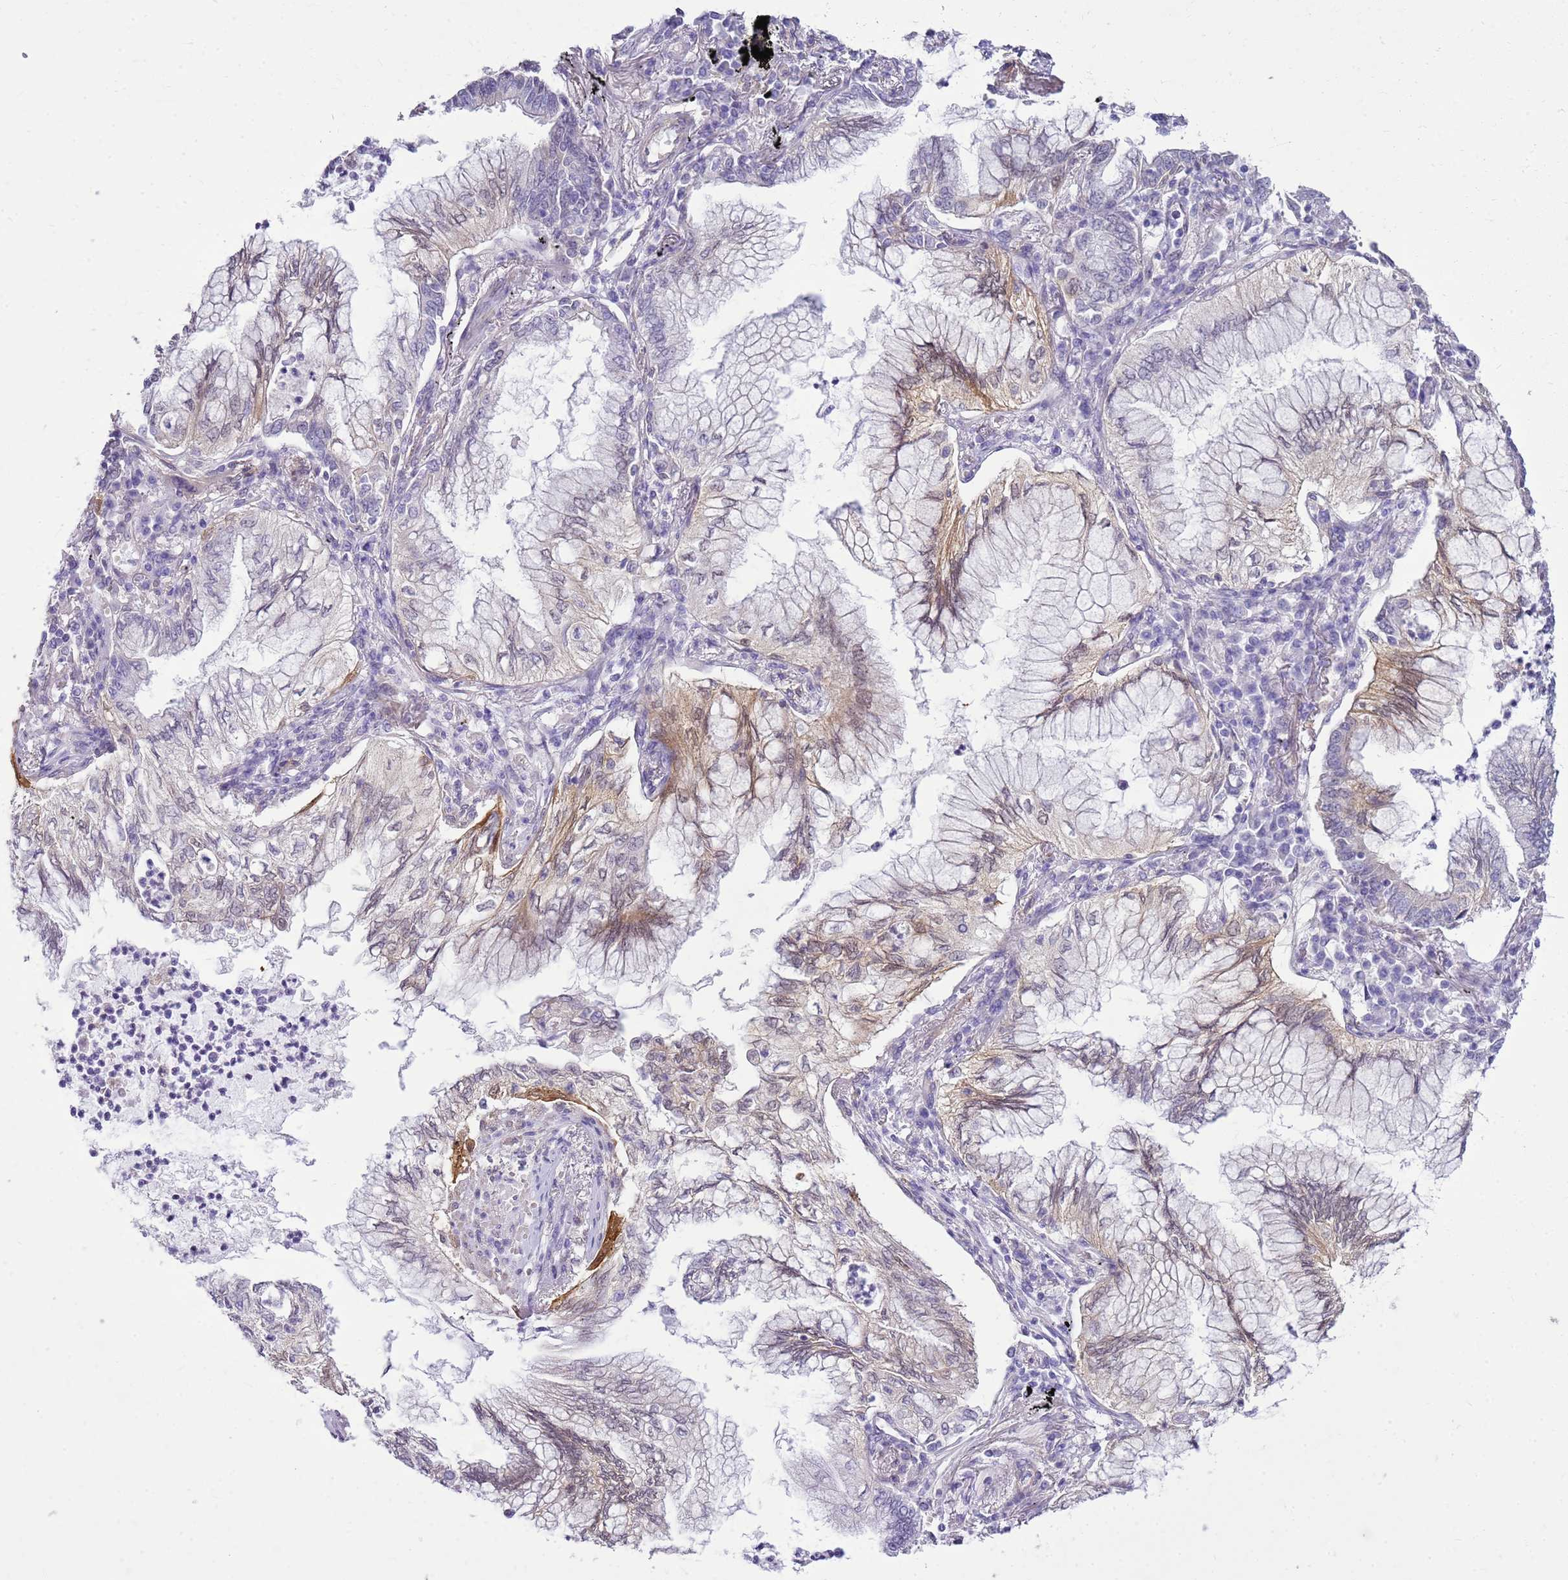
{"staining": {"intensity": "weak", "quantity": "25%-75%", "location": "cytoplasmic/membranous"}, "tissue": "lung cancer", "cell_type": "Tumor cells", "image_type": "cancer", "snomed": [{"axis": "morphology", "description": "Adenocarcinoma, NOS"}, {"axis": "topography", "description": "Lung"}], "caption": "DAB (3,3'-diaminobenzidine) immunohistochemical staining of adenocarcinoma (lung) demonstrates weak cytoplasmic/membranous protein staining in about 25%-75% of tumor cells.", "gene": "HSPB1", "patient": {"sex": "female", "age": 70}}